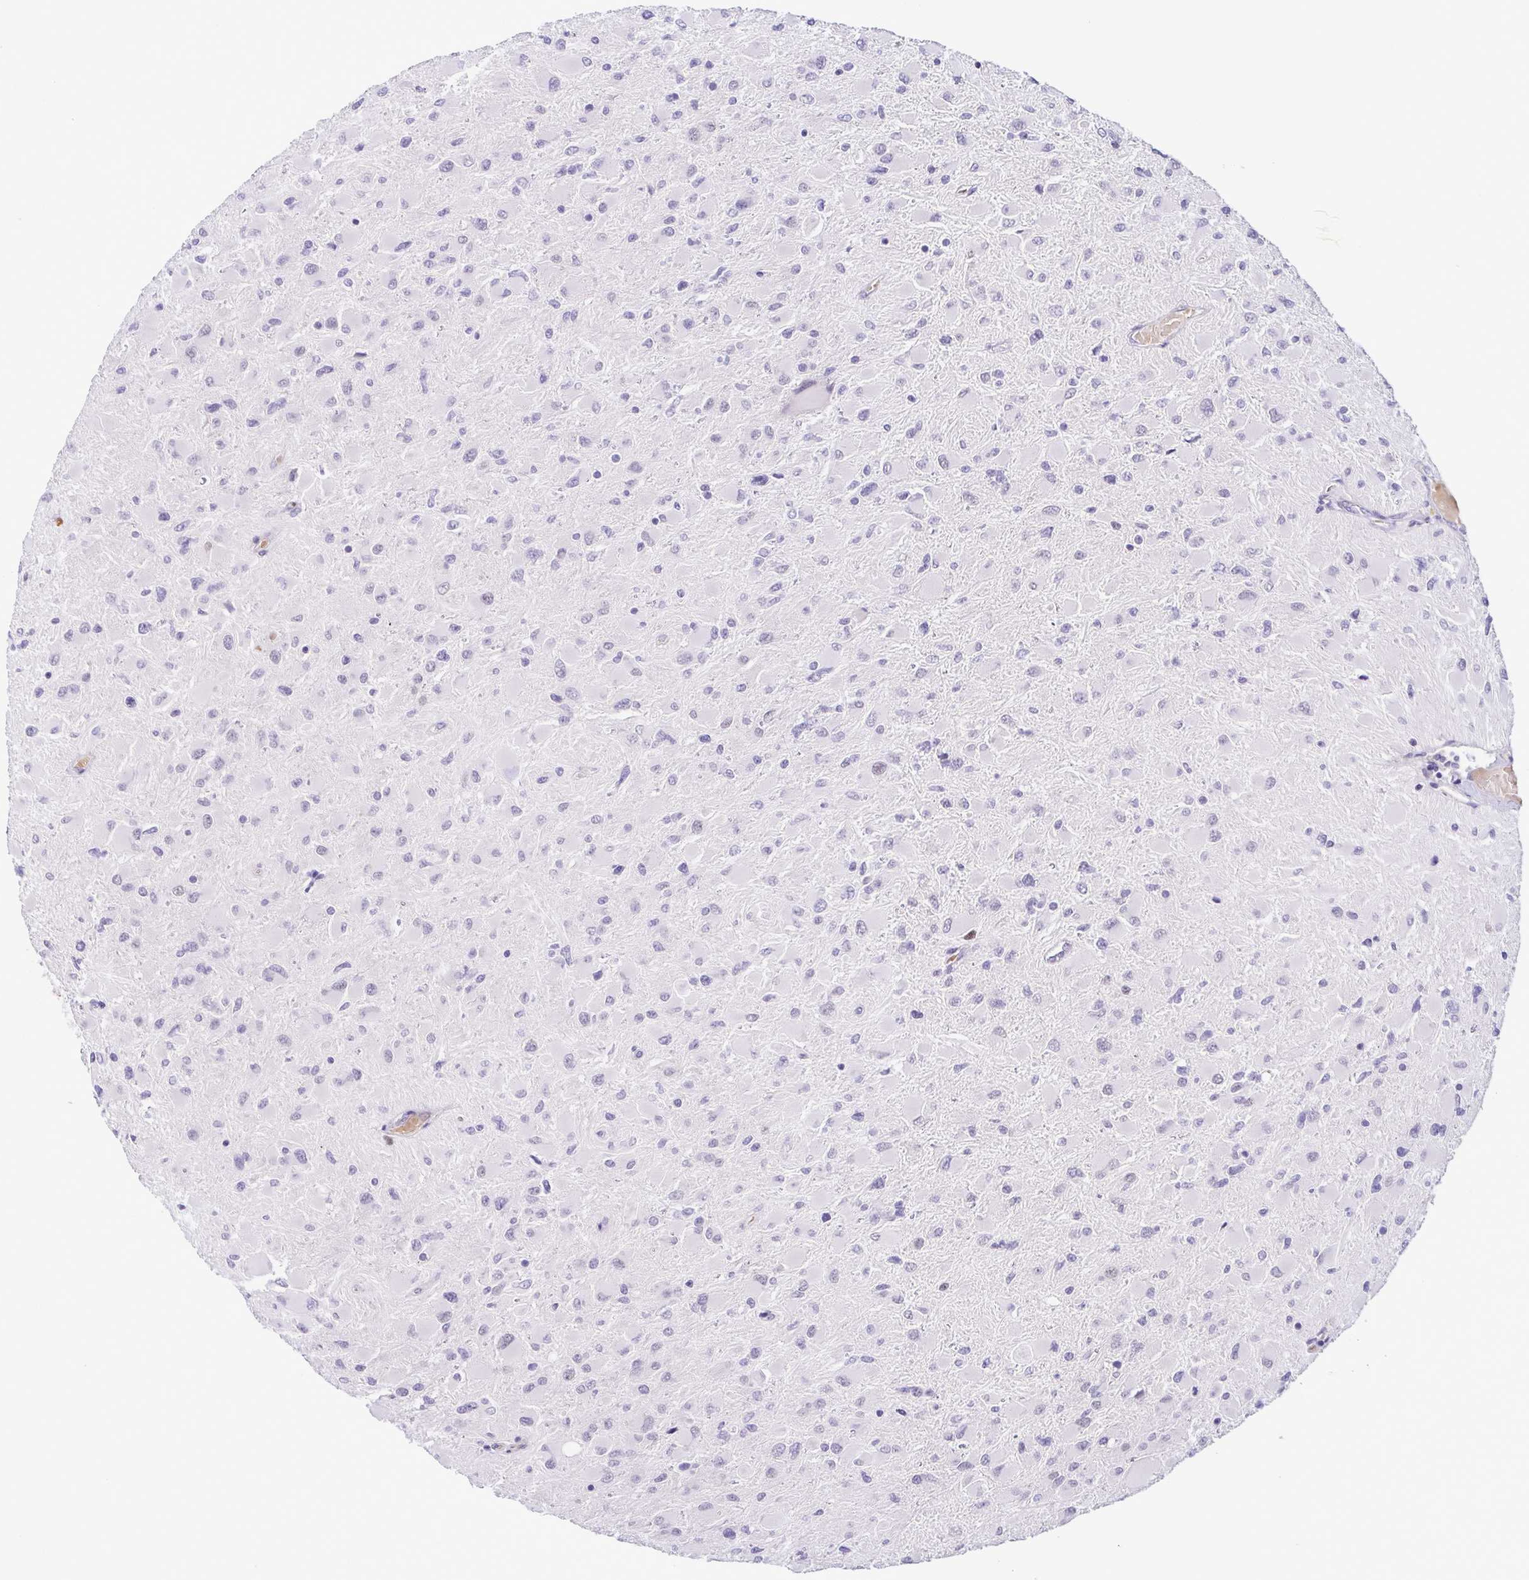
{"staining": {"intensity": "negative", "quantity": "none", "location": "none"}, "tissue": "glioma", "cell_type": "Tumor cells", "image_type": "cancer", "snomed": [{"axis": "morphology", "description": "Glioma, malignant, High grade"}, {"axis": "topography", "description": "Cerebral cortex"}], "caption": "DAB immunohistochemical staining of human high-grade glioma (malignant) exhibits no significant positivity in tumor cells.", "gene": "TIPIN", "patient": {"sex": "female", "age": 36}}